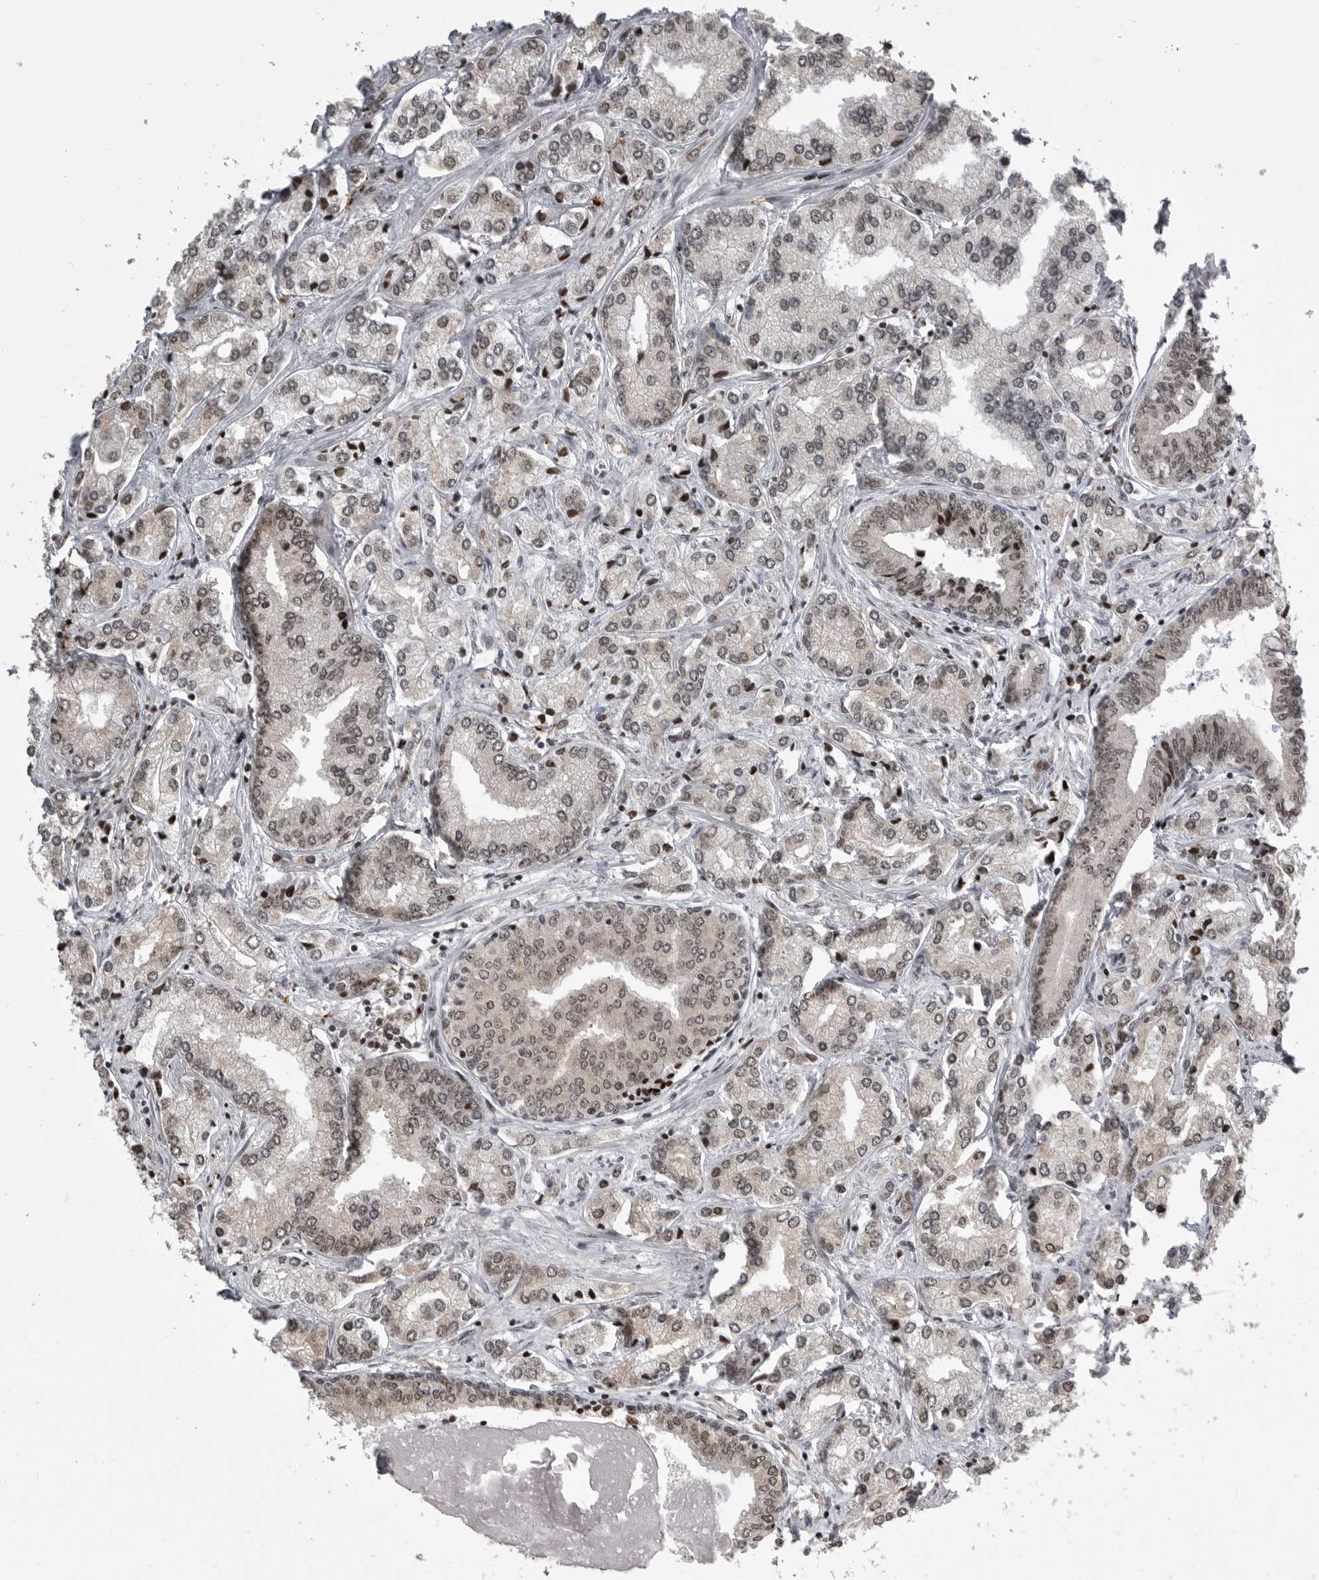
{"staining": {"intensity": "weak", "quantity": "25%-75%", "location": "nuclear"}, "tissue": "prostate cancer", "cell_type": "Tumor cells", "image_type": "cancer", "snomed": [{"axis": "morphology", "description": "Adenocarcinoma, High grade"}, {"axis": "topography", "description": "Prostate"}], "caption": "Prostate cancer stained for a protein shows weak nuclear positivity in tumor cells.", "gene": "YAF2", "patient": {"sex": "male", "age": 66}}